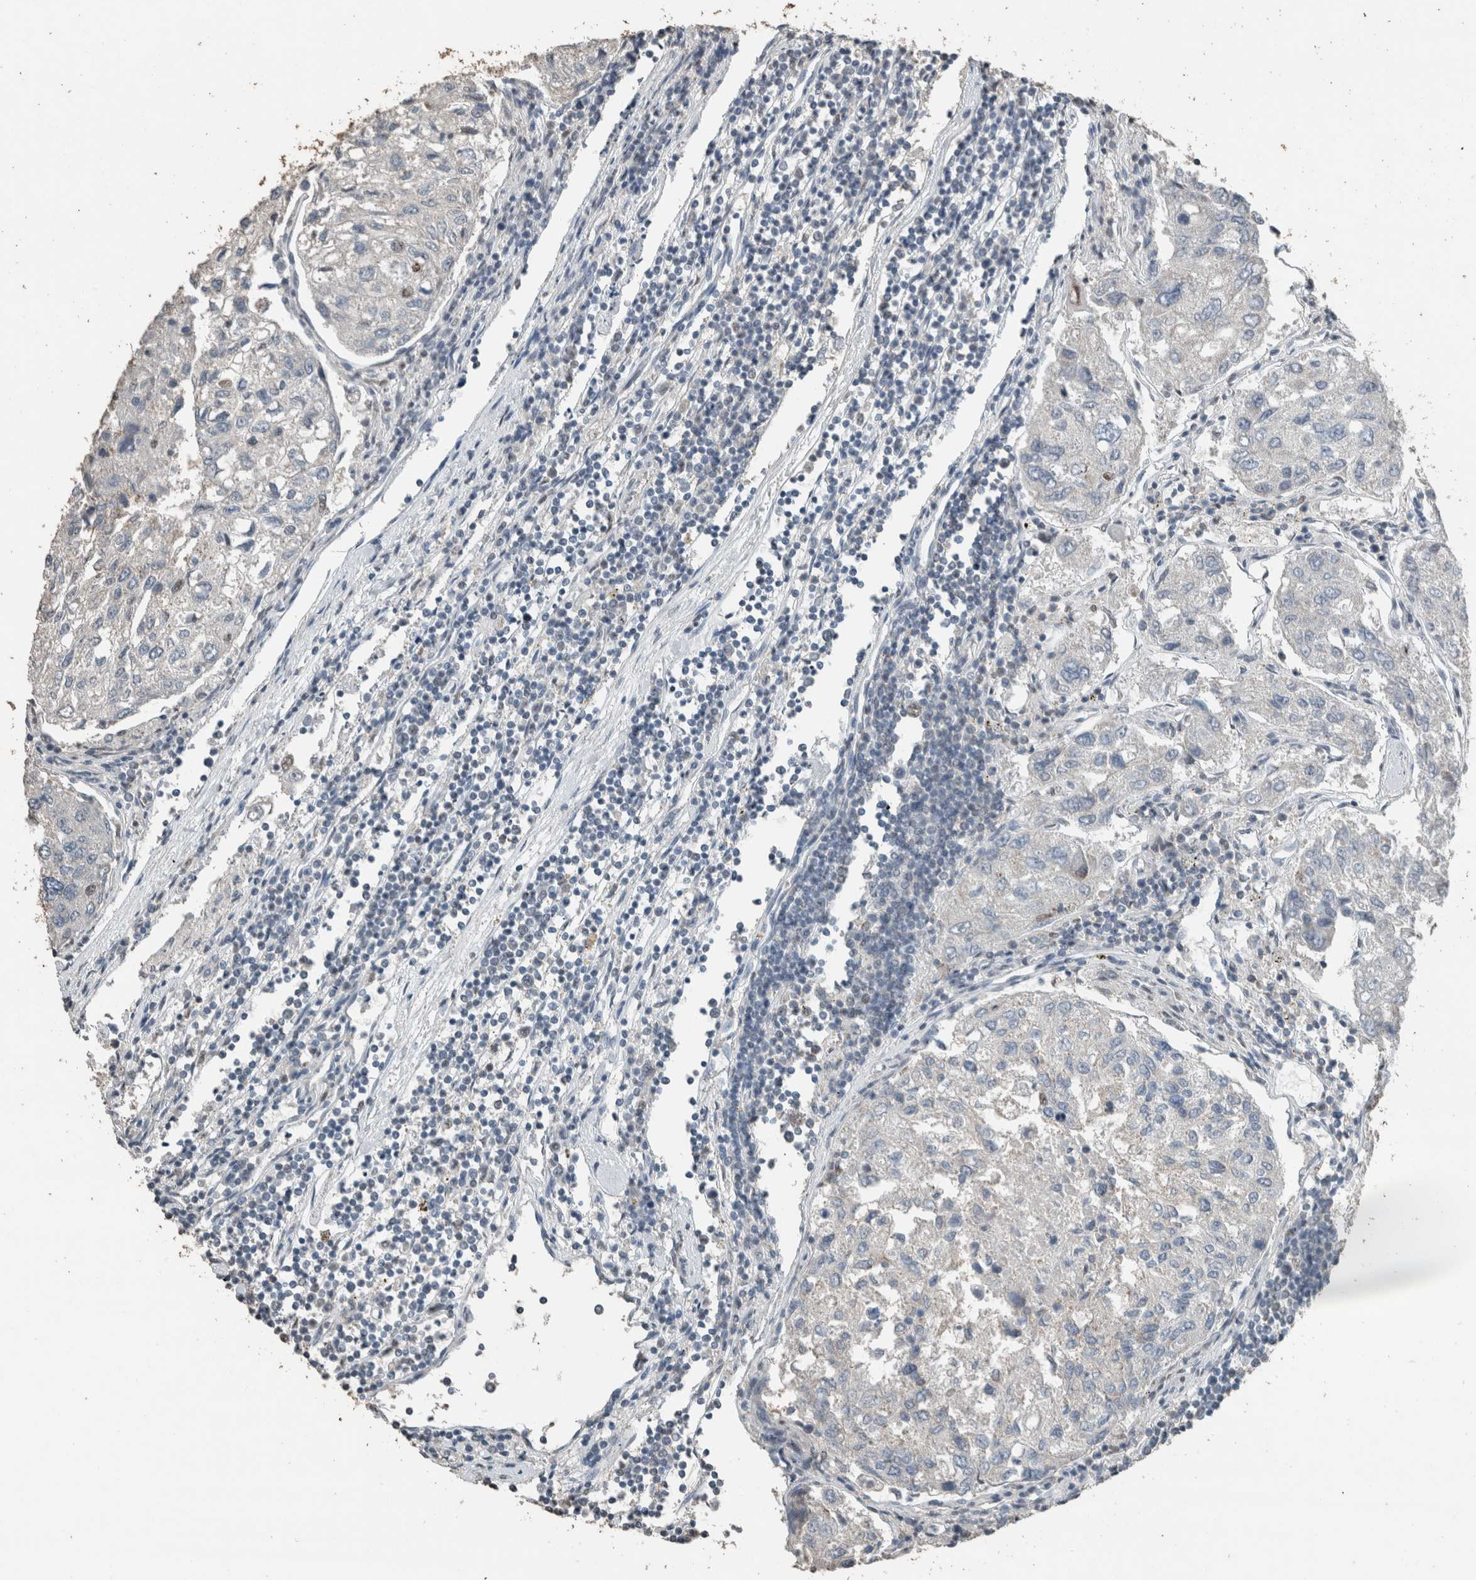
{"staining": {"intensity": "negative", "quantity": "none", "location": "none"}, "tissue": "urothelial cancer", "cell_type": "Tumor cells", "image_type": "cancer", "snomed": [{"axis": "morphology", "description": "Urothelial carcinoma, High grade"}, {"axis": "topography", "description": "Lymph node"}, {"axis": "topography", "description": "Urinary bladder"}], "caption": "A histopathology image of human urothelial cancer is negative for staining in tumor cells. (Brightfield microscopy of DAB (3,3'-diaminobenzidine) immunohistochemistry at high magnification).", "gene": "ACVR2B", "patient": {"sex": "male", "age": 51}}